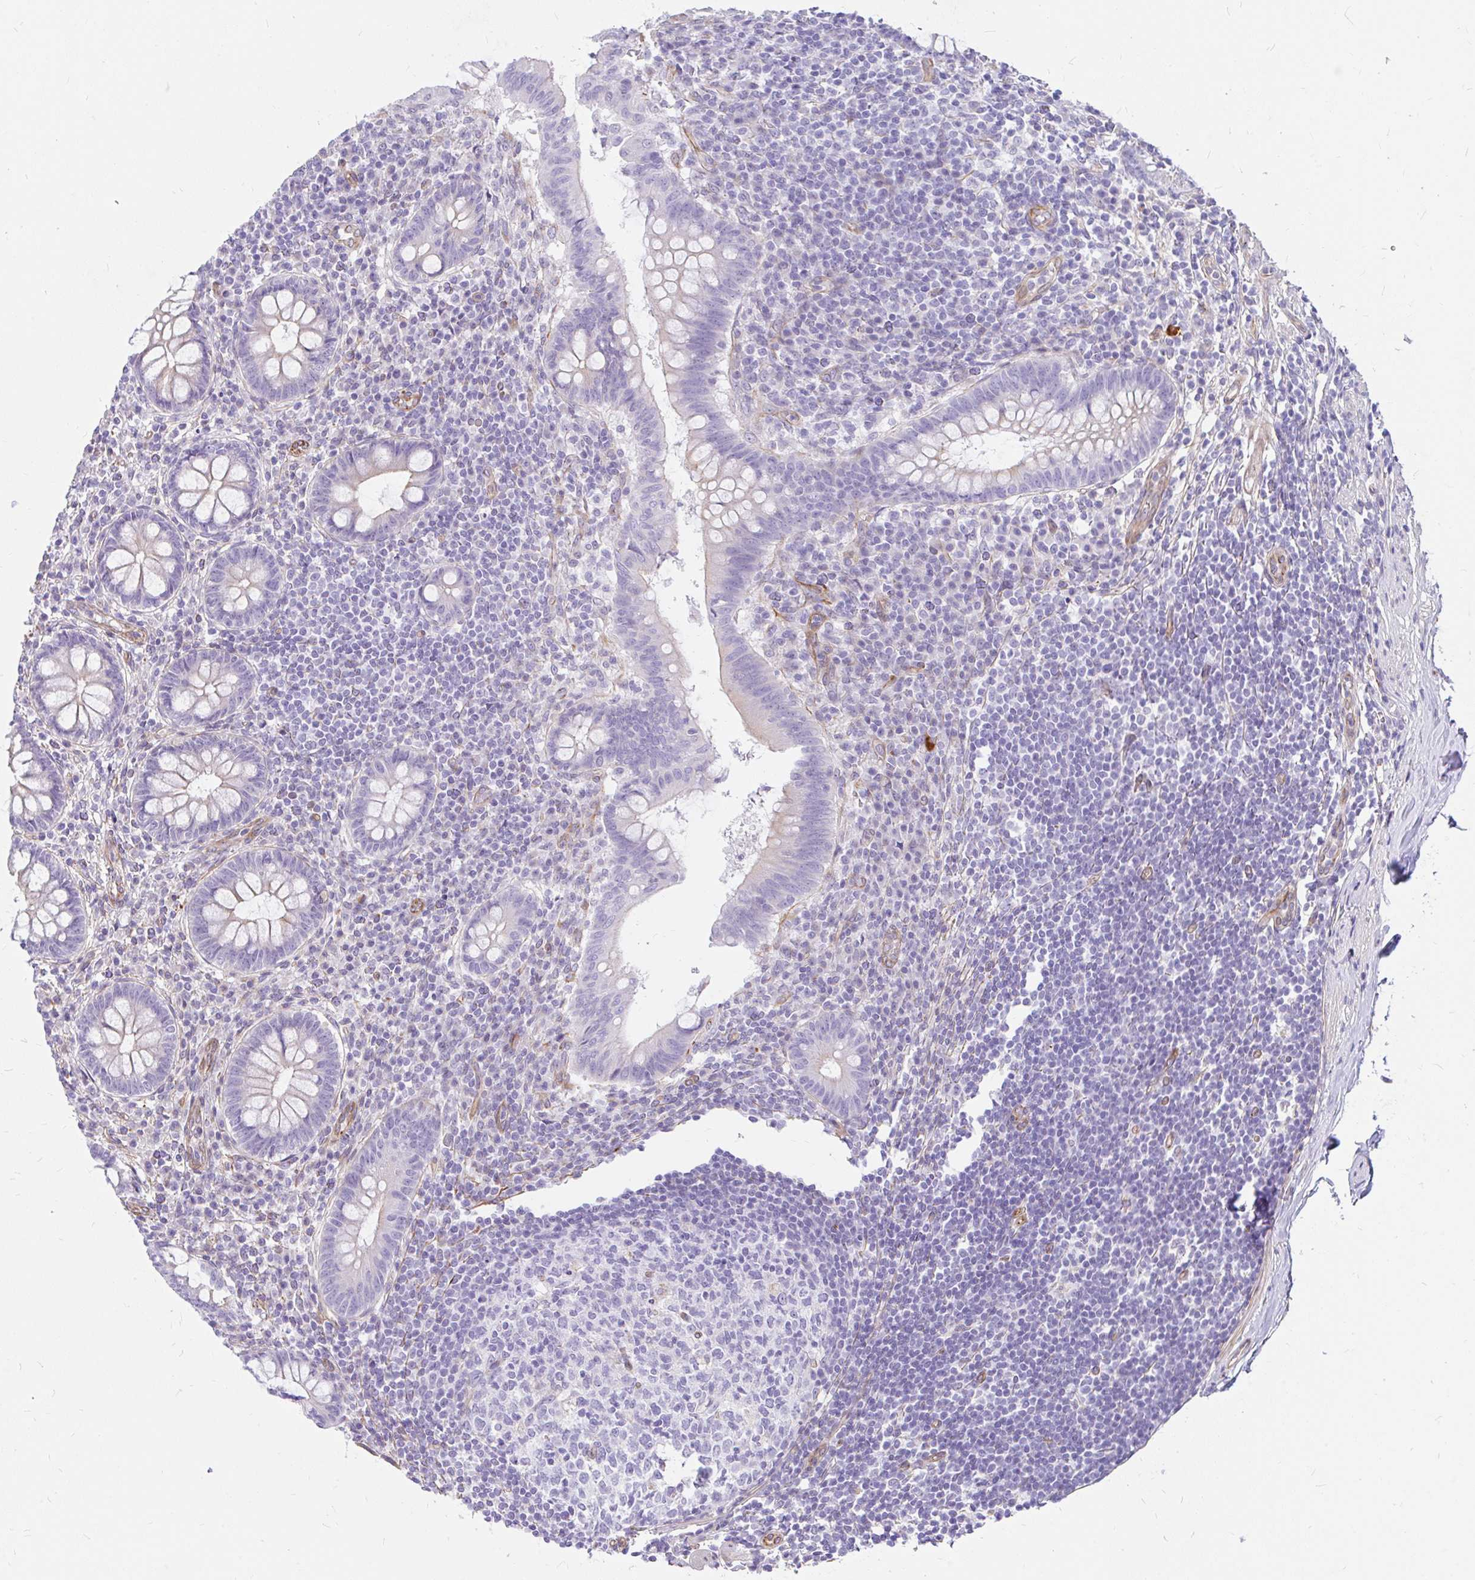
{"staining": {"intensity": "negative", "quantity": "none", "location": "none"}, "tissue": "appendix", "cell_type": "Glandular cells", "image_type": "normal", "snomed": [{"axis": "morphology", "description": "Normal tissue, NOS"}, {"axis": "topography", "description": "Appendix"}], "caption": "Histopathology image shows no significant protein staining in glandular cells of benign appendix.", "gene": "FAM83C", "patient": {"sex": "female", "age": 56}}